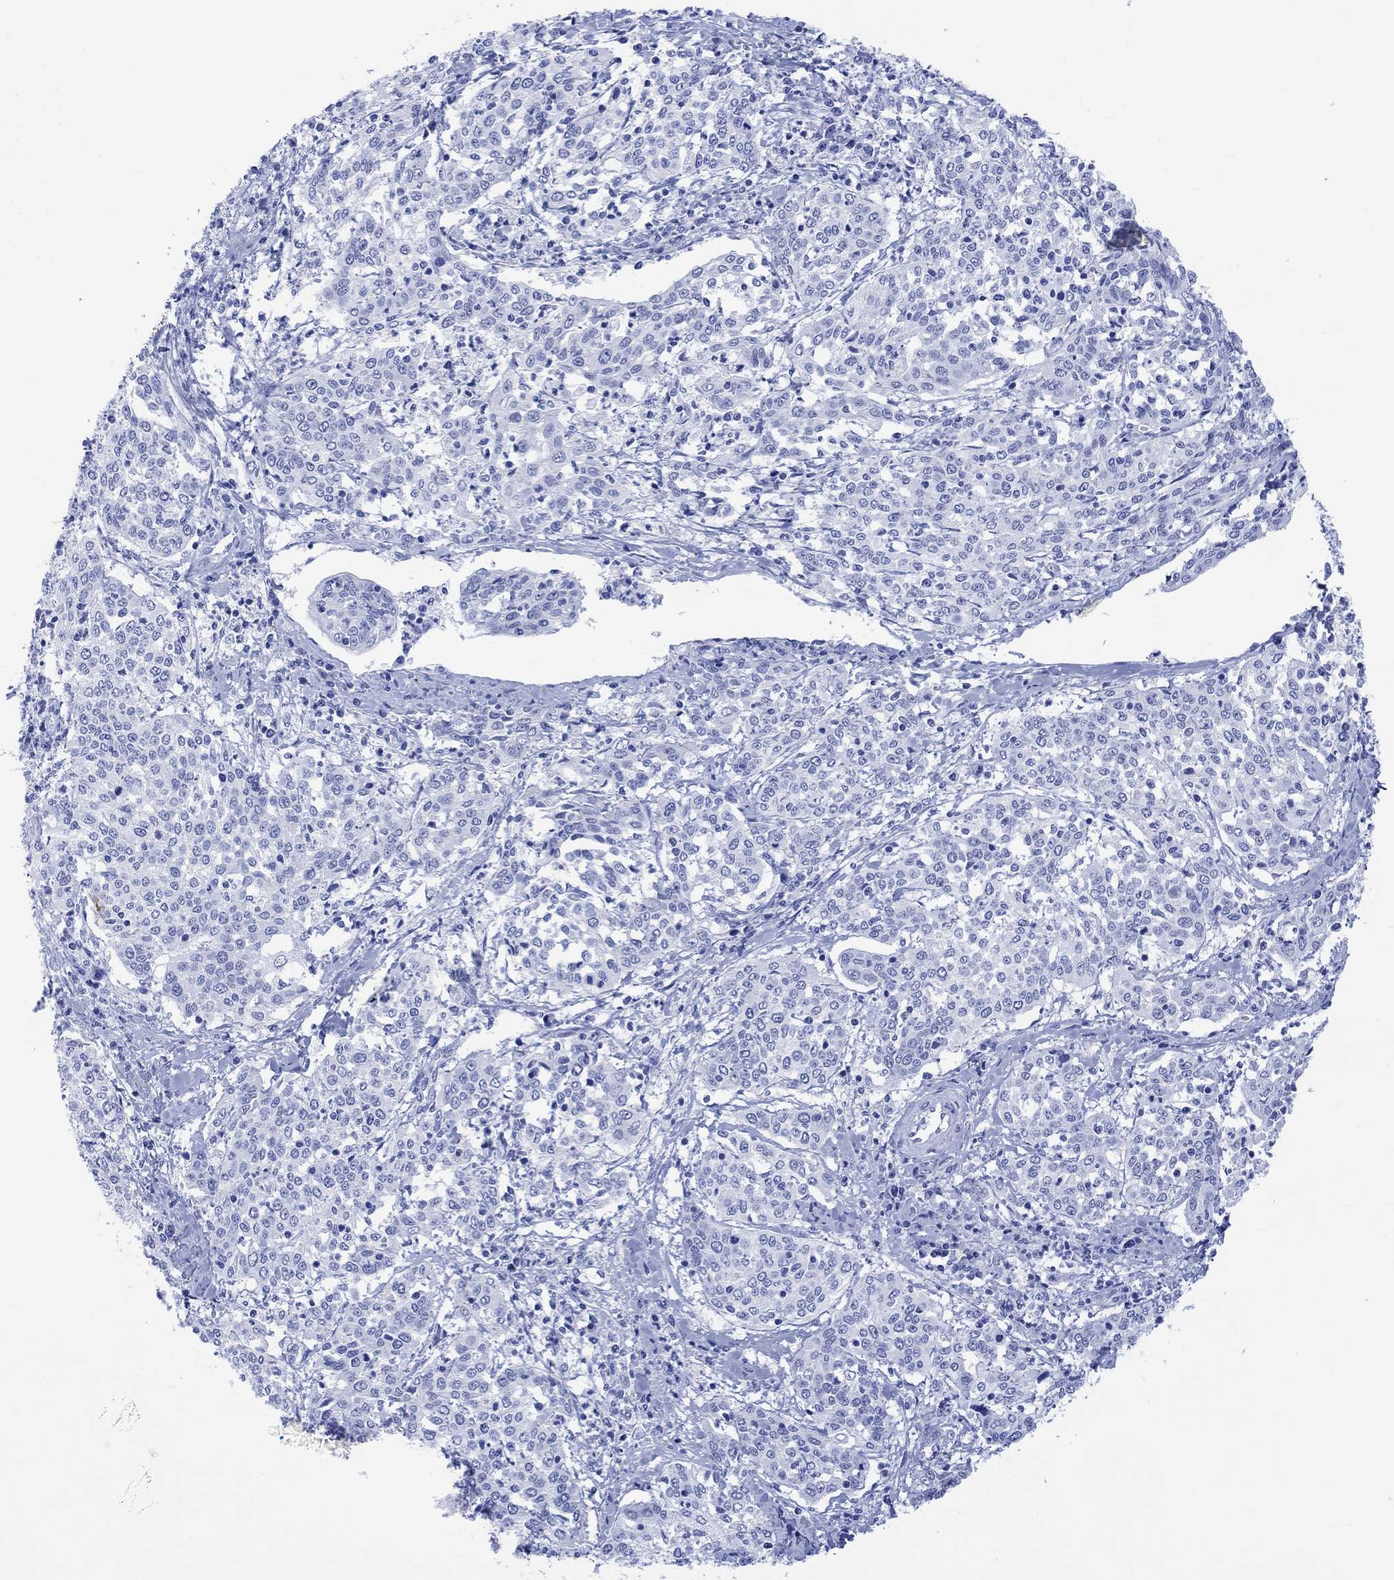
{"staining": {"intensity": "negative", "quantity": "none", "location": "none"}, "tissue": "cervical cancer", "cell_type": "Tumor cells", "image_type": "cancer", "snomed": [{"axis": "morphology", "description": "Squamous cell carcinoma, NOS"}, {"axis": "topography", "description": "Cervix"}], "caption": "Immunohistochemistry (IHC) histopathology image of neoplastic tissue: human squamous cell carcinoma (cervical) stained with DAB (3,3'-diaminobenzidine) demonstrates no significant protein staining in tumor cells.", "gene": "CELF4", "patient": {"sex": "female", "age": 41}}